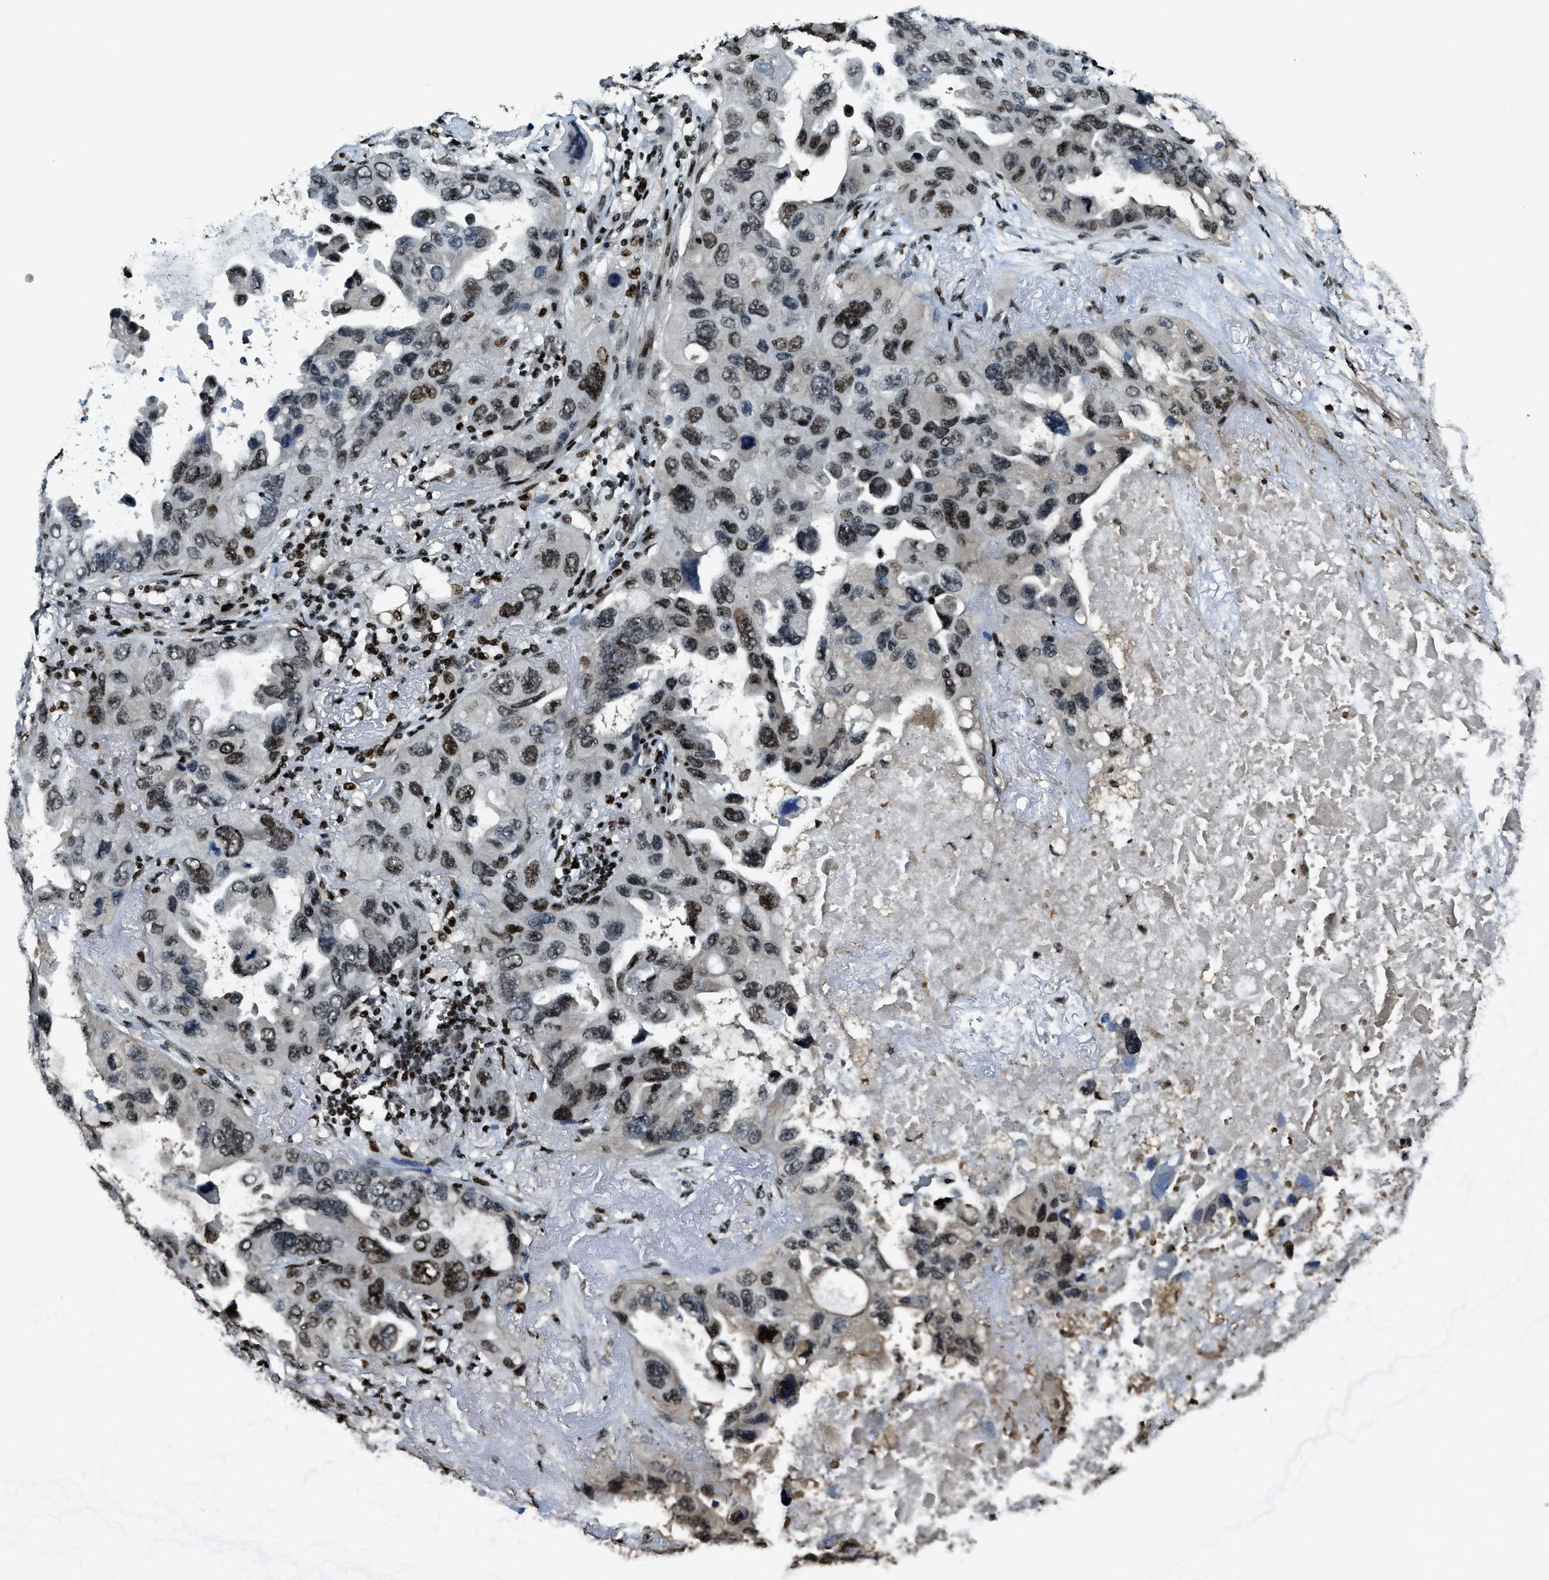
{"staining": {"intensity": "strong", "quantity": ">75%", "location": "nuclear"}, "tissue": "lung cancer", "cell_type": "Tumor cells", "image_type": "cancer", "snomed": [{"axis": "morphology", "description": "Squamous cell carcinoma, NOS"}, {"axis": "topography", "description": "Lung"}], "caption": "Immunohistochemistry (DAB) staining of human lung cancer displays strong nuclear protein staining in about >75% of tumor cells. (Stains: DAB (3,3'-diaminobenzidine) in brown, nuclei in blue, Microscopy: brightfield microscopy at high magnification).", "gene": "SP100", "patient": {"sex": "female", "age": 73}}